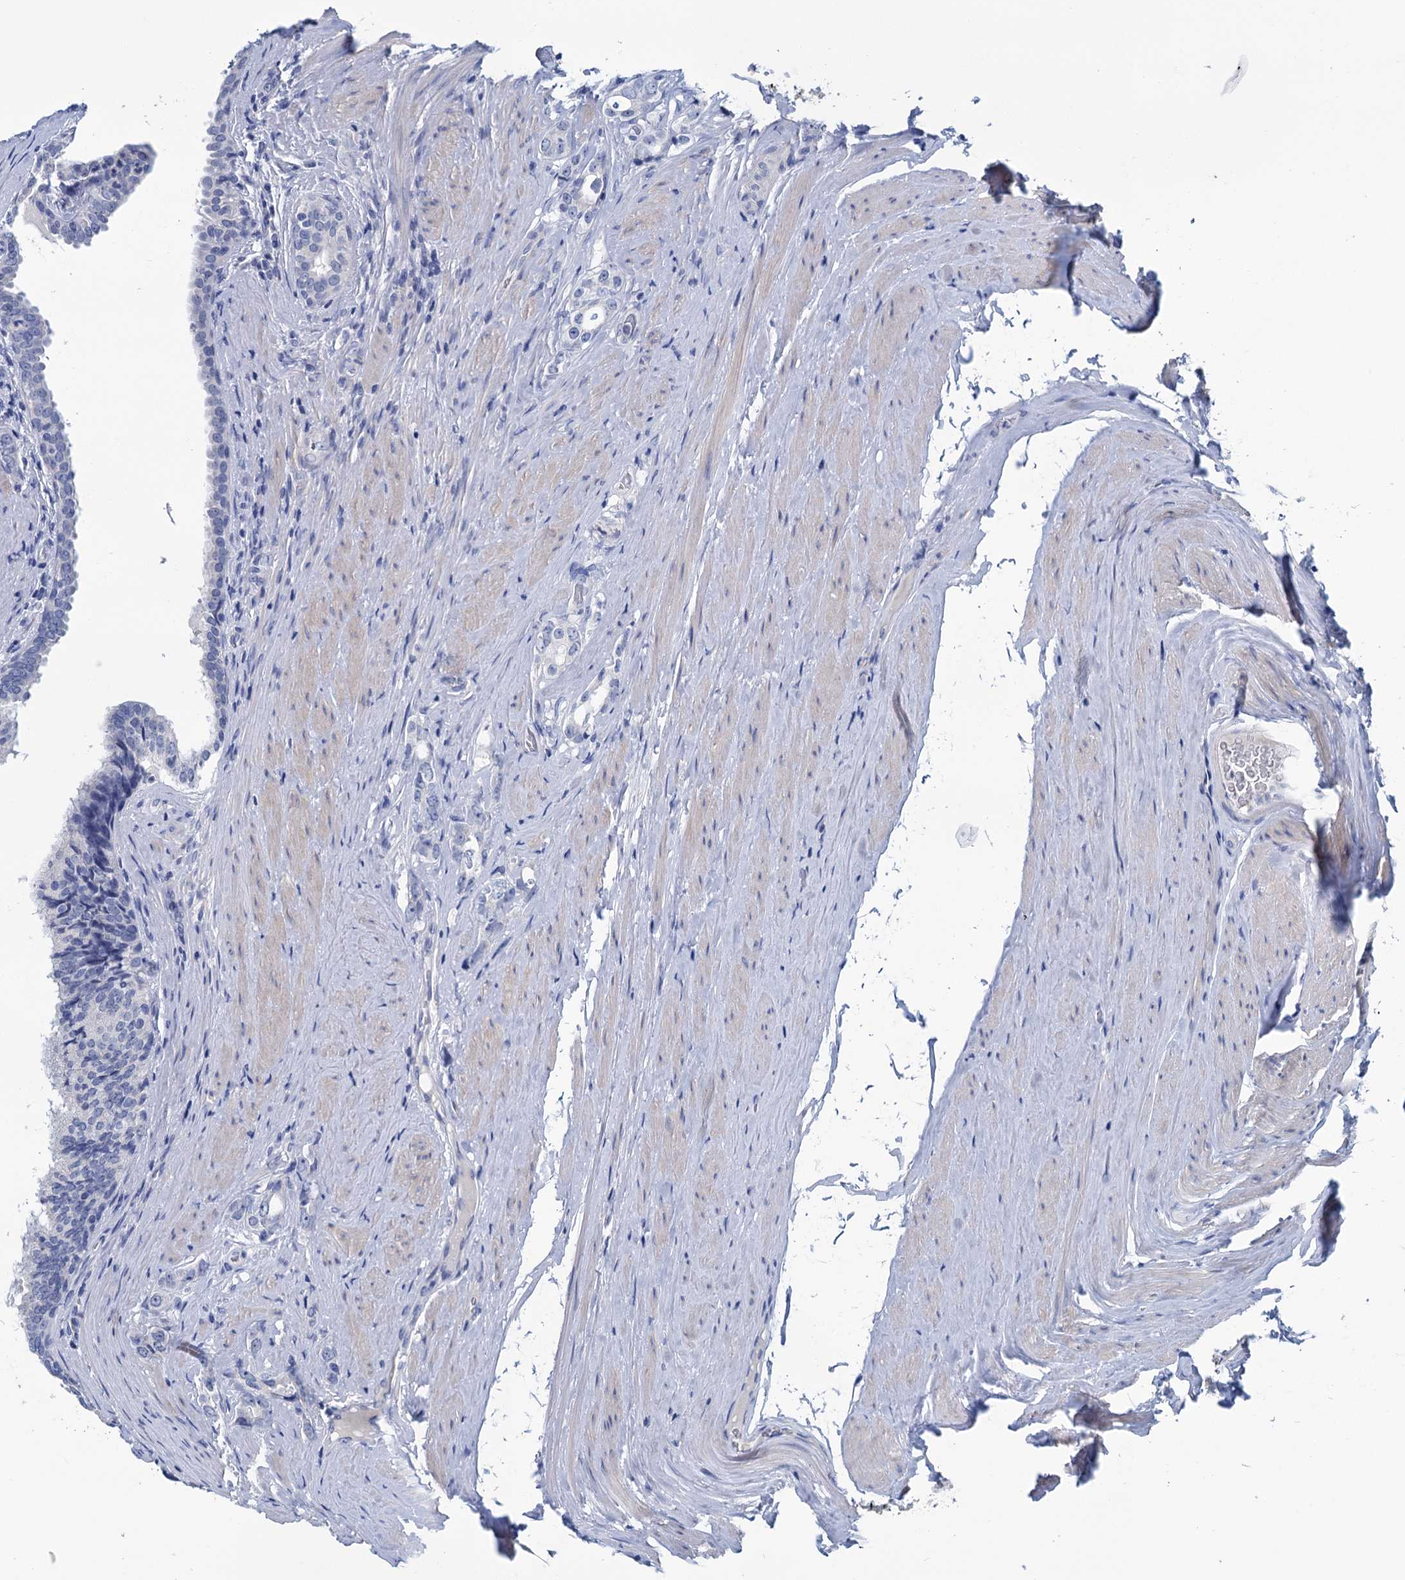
{"staining": {"intensity": "negative", "quantity": "none", "location": "none"}, "tissue": "prostate cancer", "cell_type": "Tumor cells", "image_type": "cancer", "snomed": [{"axis": "morphology", "description": "Adenocarcinoma, High grade"}, {"axis": "topography", "description": "Prostate"}], "caption": "Prostate cancer was stained to show a protein in brown. There is no significant positivity in tumor cells.", "gene": "MYOZ3", "patient": {"sex": "male", "age": 63}}